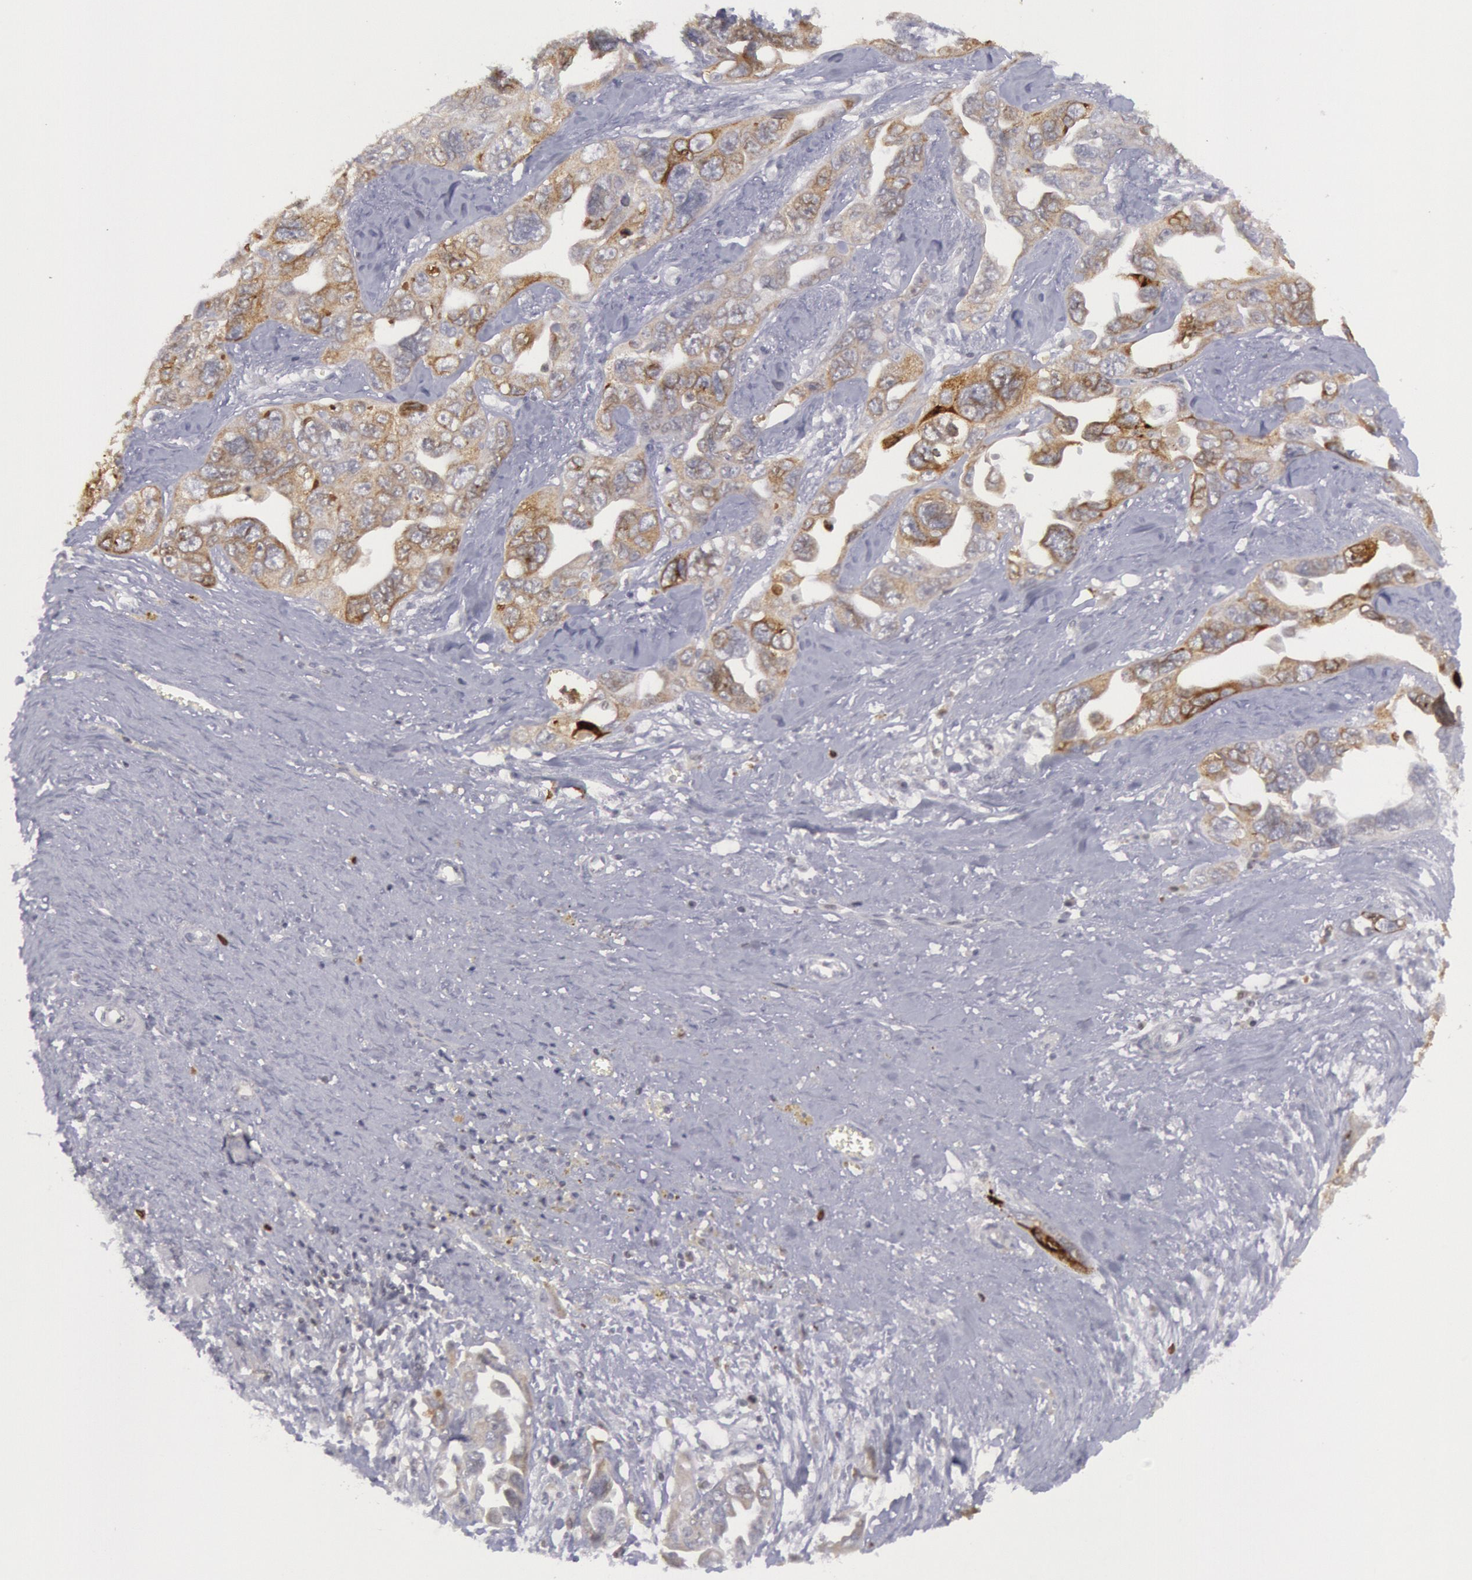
{"staining": {"intensity": "moderate", "quantity": "25%-75%", "location": "cytoplasmic/membranous"}, "tissue": "ovarian cancer", "cell_type": "Tumor cells", "image_type": "cancer", "snomed": [{"axis": "morphology", "description": "Cystadenocarcinoma, serous, NOS"}, {"axis": "topography", "description": "Ovary"}], "caption": "Ovarian serous cystadenocarcinoma tissue exhibits moderate cytoplasmic/membranous positivity in approximately 25%-75% of tumor cells, visualized by immunohistochemistry.", "gene": "PTGS2", "patient": {"sex": "female", "age": 63}}